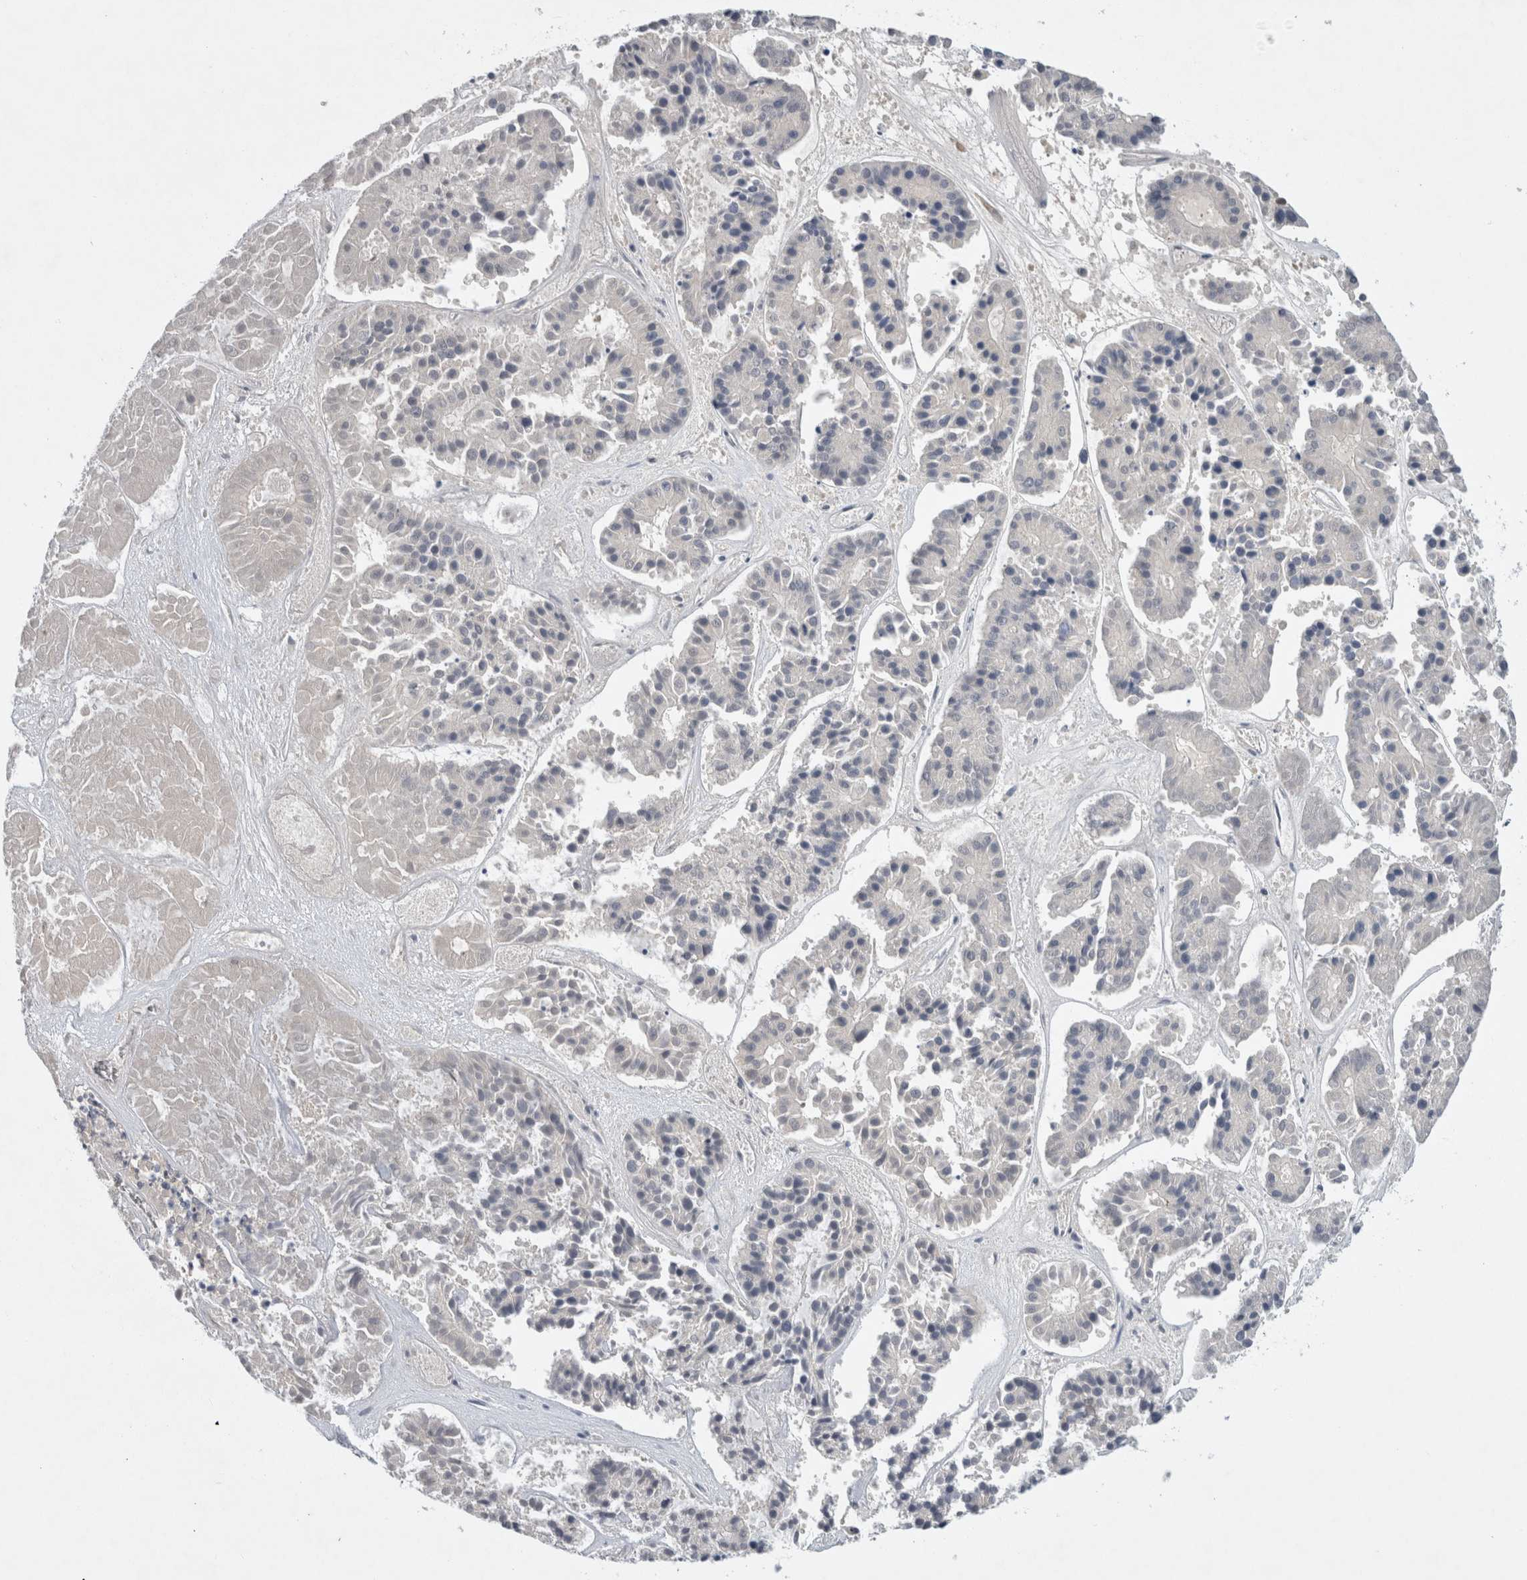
{"staining": {"intensity": "negative", "quantity": "none", "location": "none"}, "tissue": "pancreatic cancer", "cell_type": "Tumor cells", "image_type": "cancer", "snomed": [{"axis": "morphology", "description": "Adenocarcinoma, NOS"}, {"axis": "topography", "description": "Pancreas"}], "caption": "High power microscopy histopathology image of an immunohistochemistry (IHC) micrograph of pancreatic cancer (adenocarcinoma), revealing no significant positivity in tumor cells.", "gene": "AASDHPPT", "patient": {"sex": "male", "age": 50}}